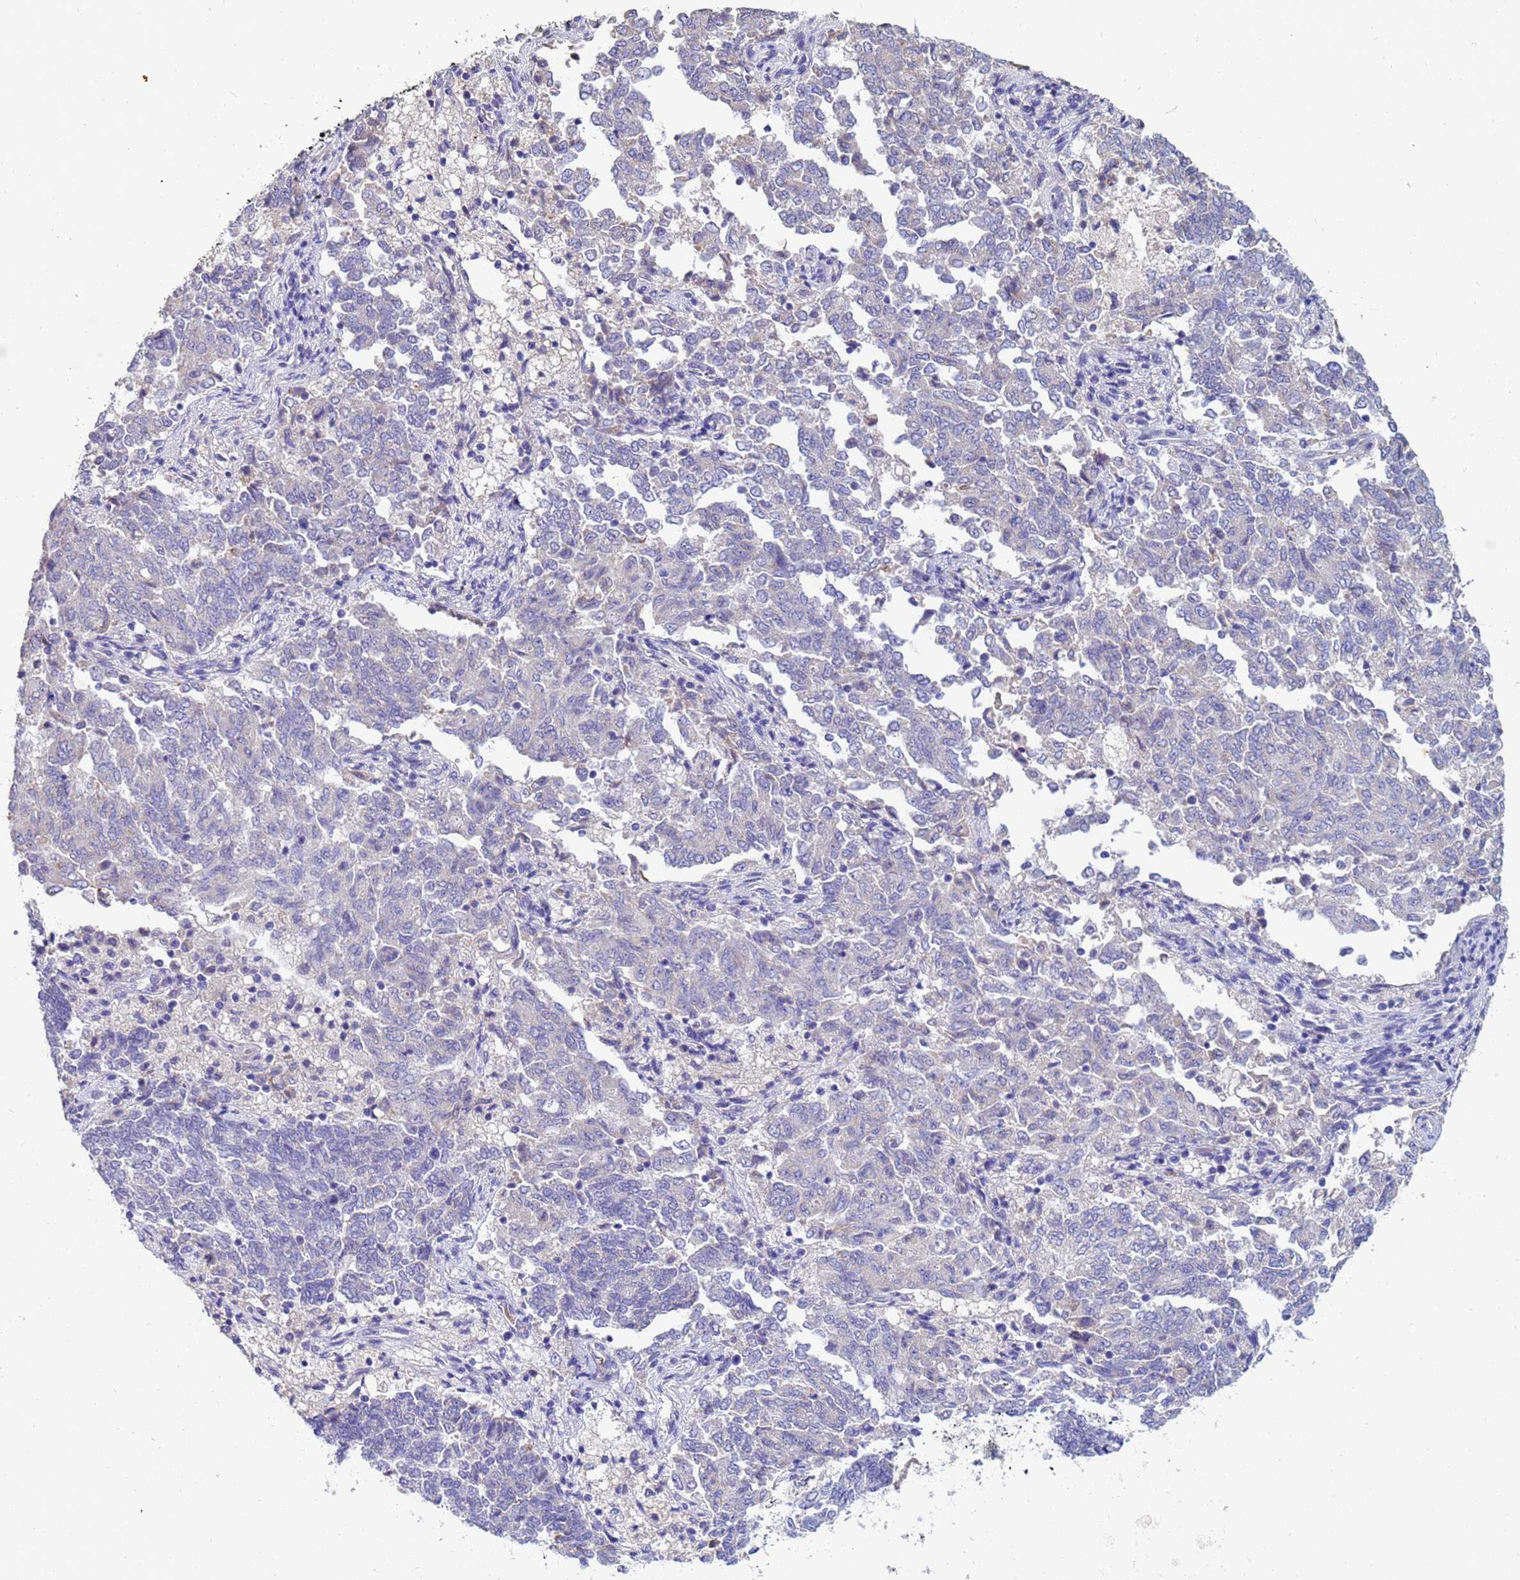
{"staining": {"intensity": "negative", "quantity": "none", "location": "none"}, "tissue": "endometrial cancer", "cell_type": "Tumor cells", "image_type": "cancer", "snomed": [{"axis": "morphology", "description": "Adenocarcinoma, NOS"}, {"axis": "topography", "description": "Endometrium"}], "caption": "Histopathology image shows no significant protein expression in tumor cells of endometrial adenocarcinoma.", "gene": "IHO1", "patient": {"sex": "female", "age": 80}}